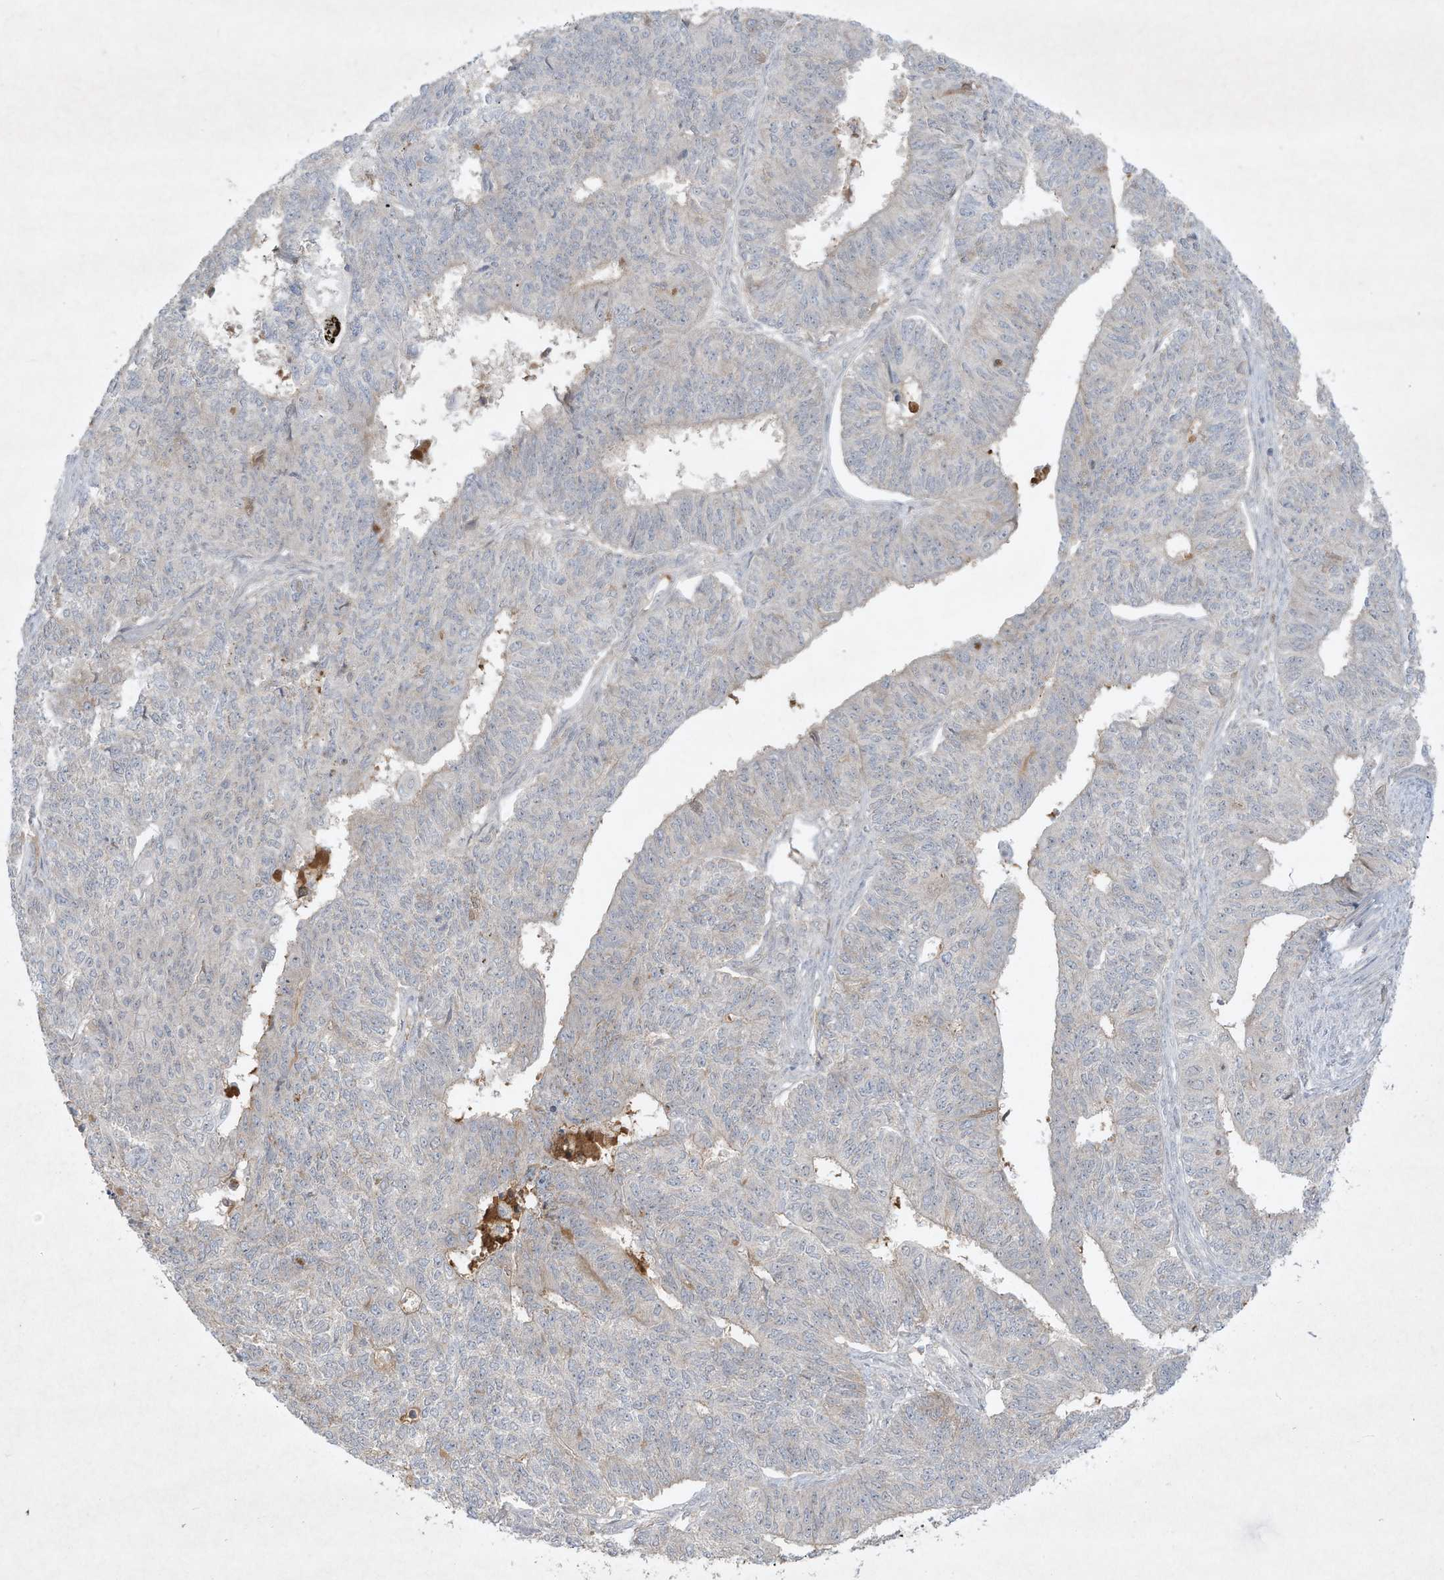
{"staining": {"intensity": "negative", "quantity": "none", "location": "none"}, "tissue": "endometrial cancer", "cell_type": "Tumor cells", "image_type": "cancer", "snomed": [{"axis": "morphology", "description": "Adenocarcinoma, NOS"}, {"axis": "topography", "description": "Endometrium"}], "caption": "Image shows no protein staining in tumor cells of adenocarcinoma (endometrial) tissue.", "gene": "FETUB", "patient": {"sex": "female", "age": 32}}